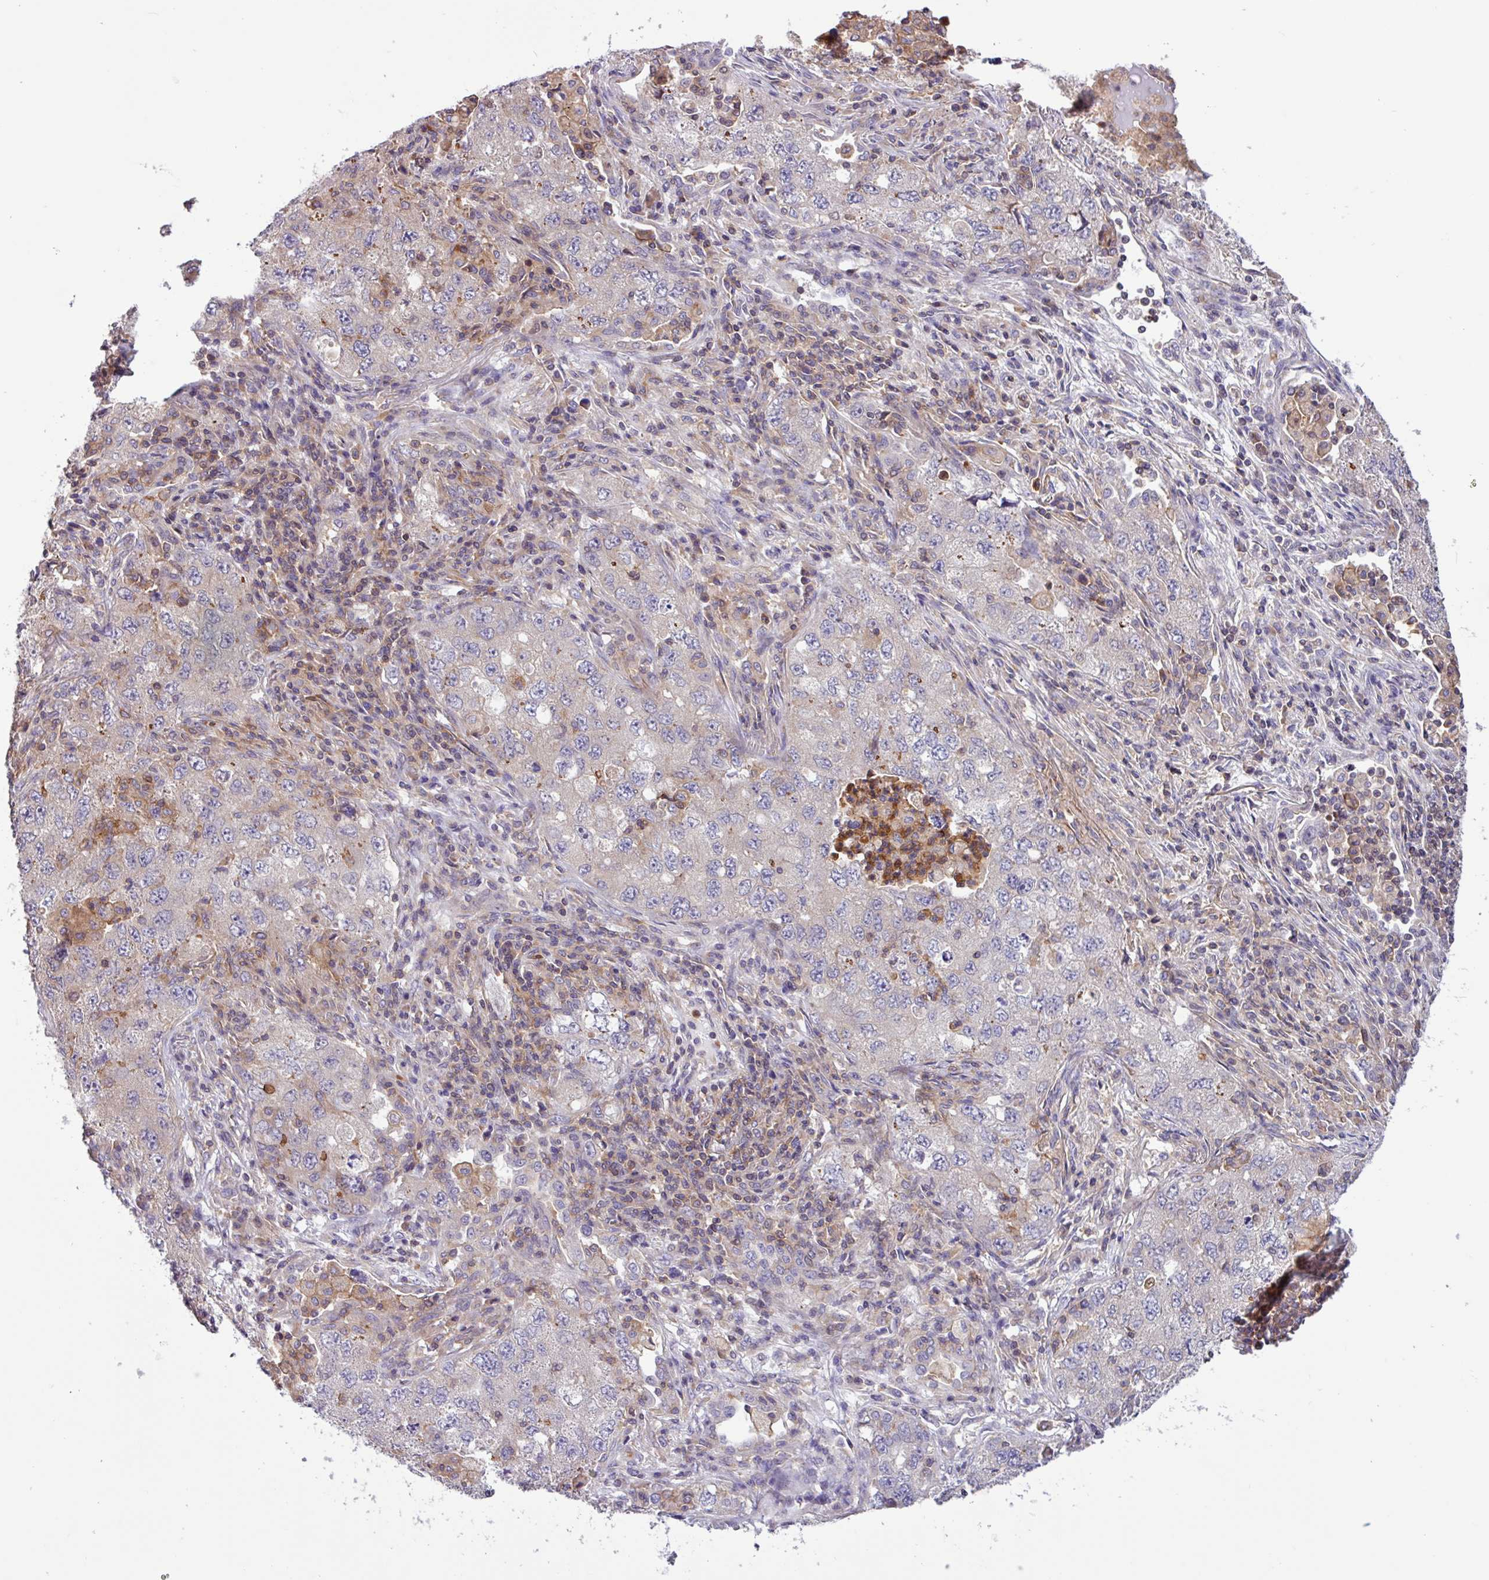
{"staining": {"intensity": "negative", "quantity": "none", "location": "none"}, "tissue": "lung cancer", "cell_type": "Tumor cells", "image_type": "cancer", "snomed": [{"axis": "morphology", "description": "Adenocarcinoma, NOS"}, {"axis": "topography", "description": "Lung"}], "caption": "Immunohistochemical staining of lung cancer shows no significant expression in tumor cells.", "gene": "ACTR3", "patient": {"sex": "female", "age": 57}}